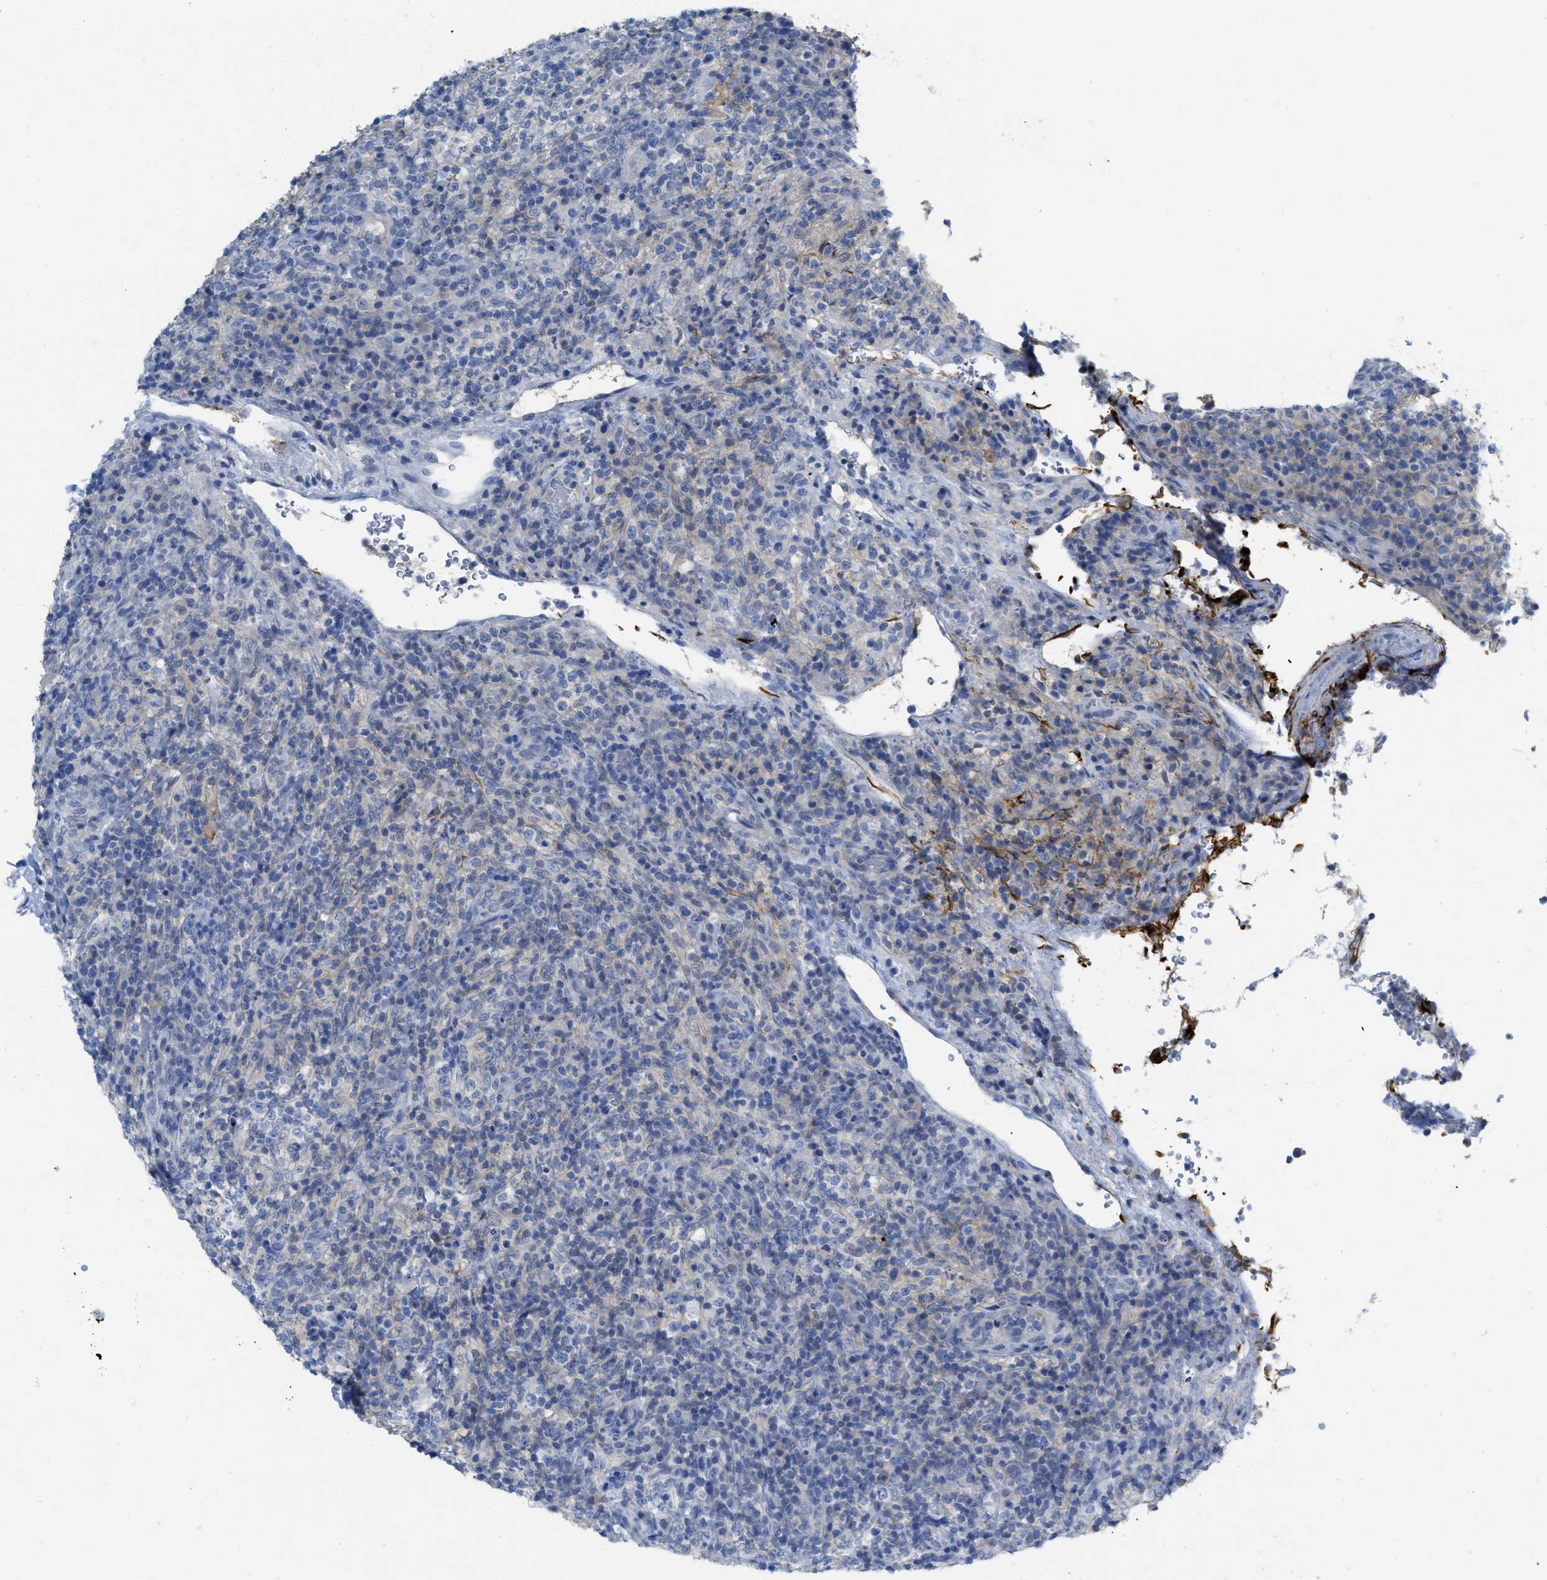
{"staining": {"intensity": "negative", "quantity": "none", "location": "none"}, "tissue": "lymphoma", "cell_type": "Tumor cells", "image_type": "cancer", "snomed": [{"axis": "morphology", "description": "Malignant lymphoma, non-Hodgkin's type, High grade"}, {"axis": "topography", "description": "Lymph node"}], "caption": "Human lymphoma stained for a protein using immunohistochemistry (IHC) reveals no expression in tumor cells.", "gene": "CNNM4", "patient": {"sex": "female", "age": 76}}